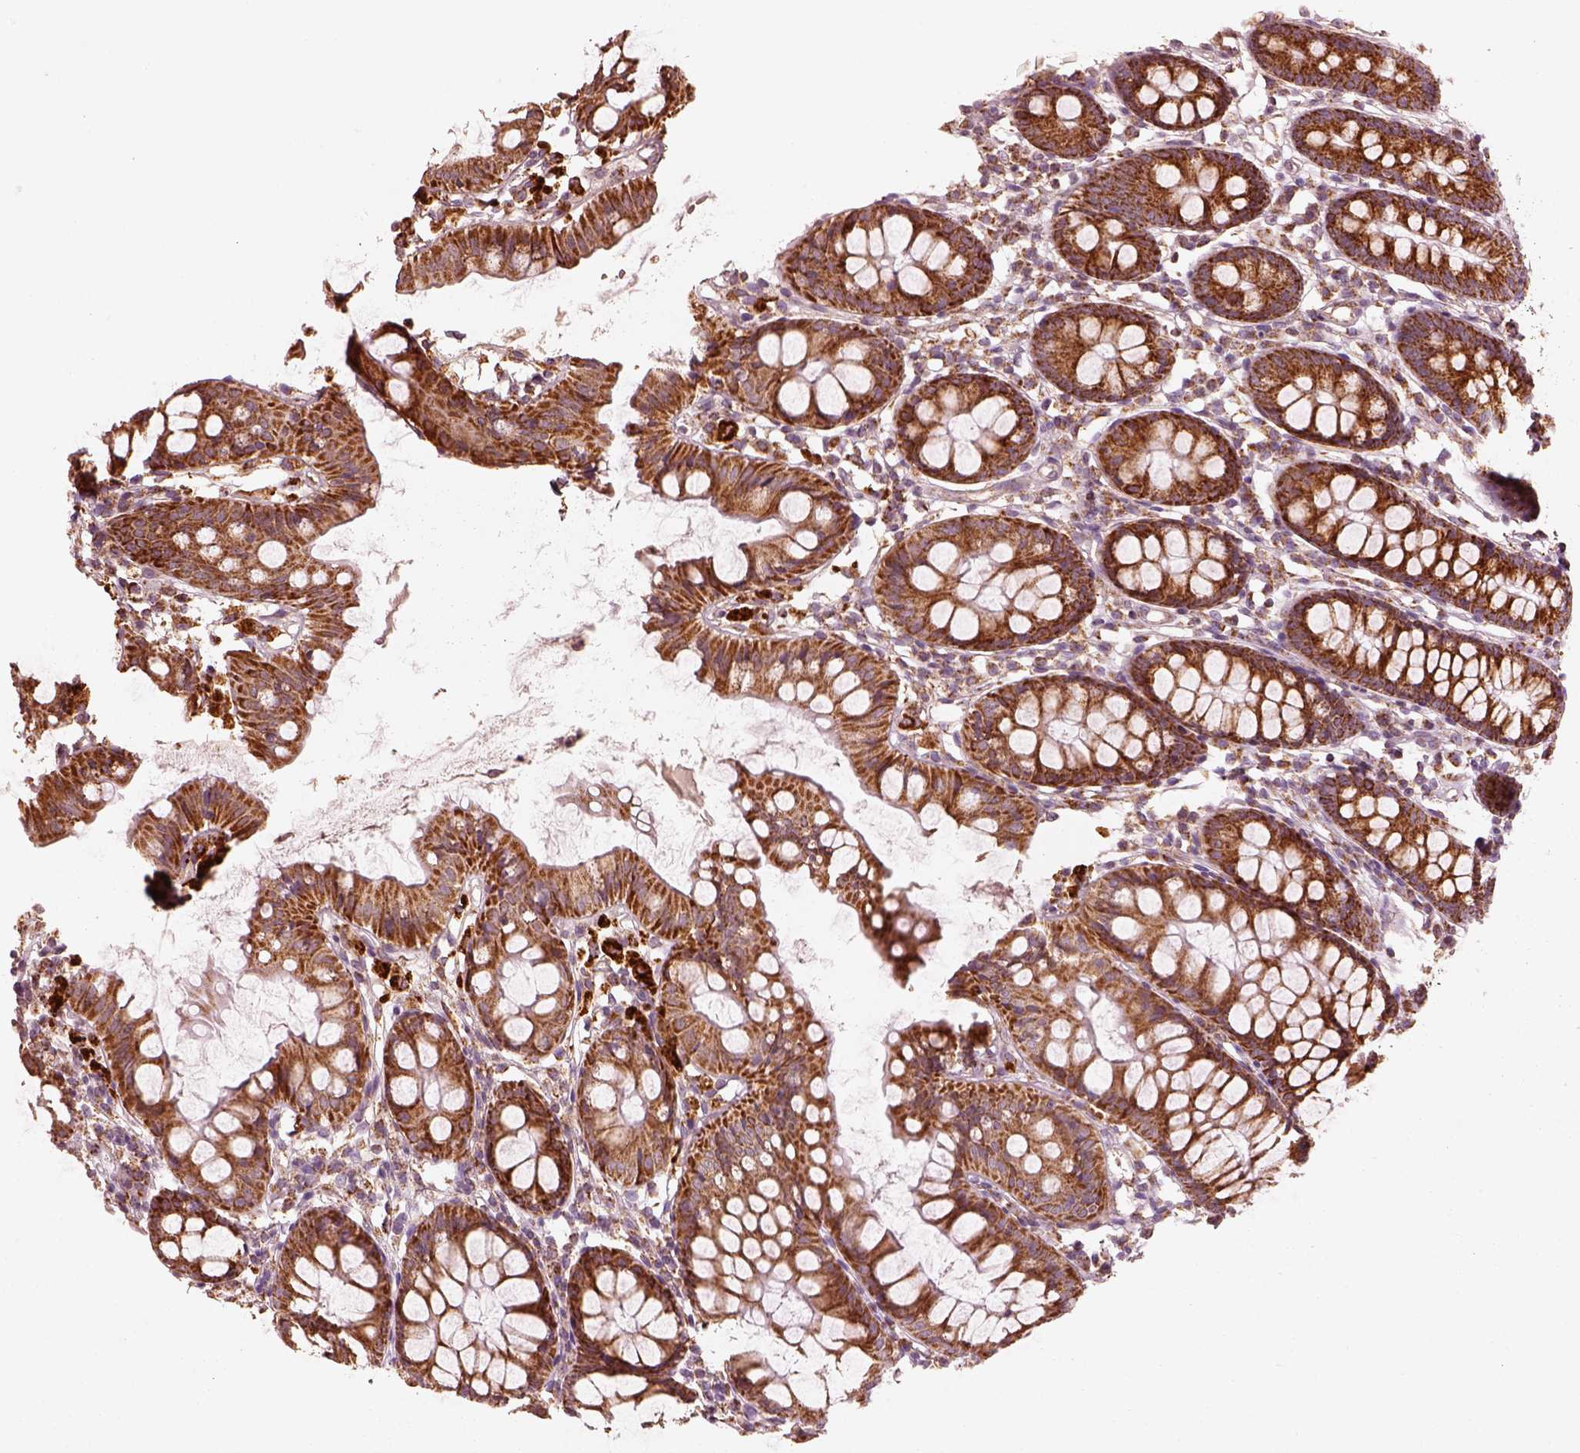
{"staining": {"intensity": "moderate", "quantity": ">75%", "location": "cytoplasmic/membranous"}, "tissue": "colon", "cell_type": "Endothelial cells", "image_type": "normal", "snomed": [{"axis": "morphology", "description": "Normal tissue, NOS"}, {"axis": "topography", "description": "Colon"}], "caption": "Brown immunohistochemical staining in unremarkable human colon exhibits moderate cytoplasmic/membranous expression in about >75% of endothelial cells.", "gene": "ENTPD6", "patient": {"sex": "female", "age": 84}}